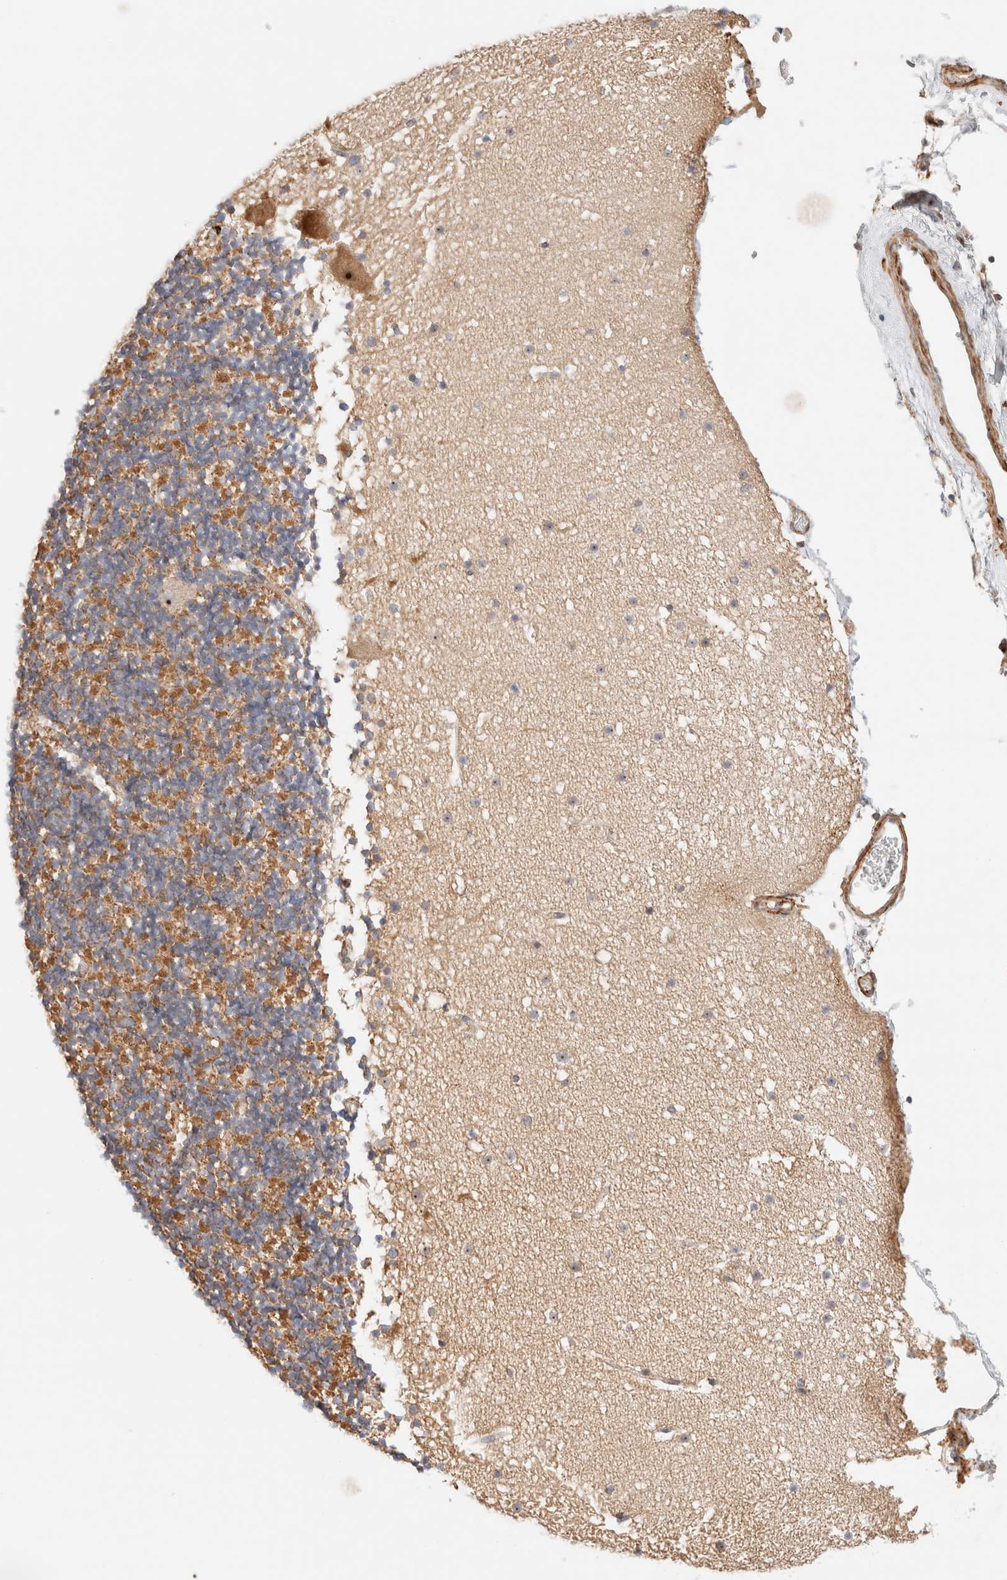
{"staining": {"intensity": "moderate", "quantity": ">75%", "location": "cytoplasmic/membranous"}, "tissue": "cerebellum", "cell_type": "Cells in granular layer", "image_type": "normal", "snomed": [{"axis": "morphology", "description": "Normal tissue, NOS"}, {"axis": "topography", "description": "Cerebellum"}], "caption": "IHC of unremarkable human cerebellum shows medium levels of moderate cytoplasmic/membranous positivity in approximately >75% of cells in granular layer.", "gene": "RRP15", "patient": {"sex": "male", "age": 57}}